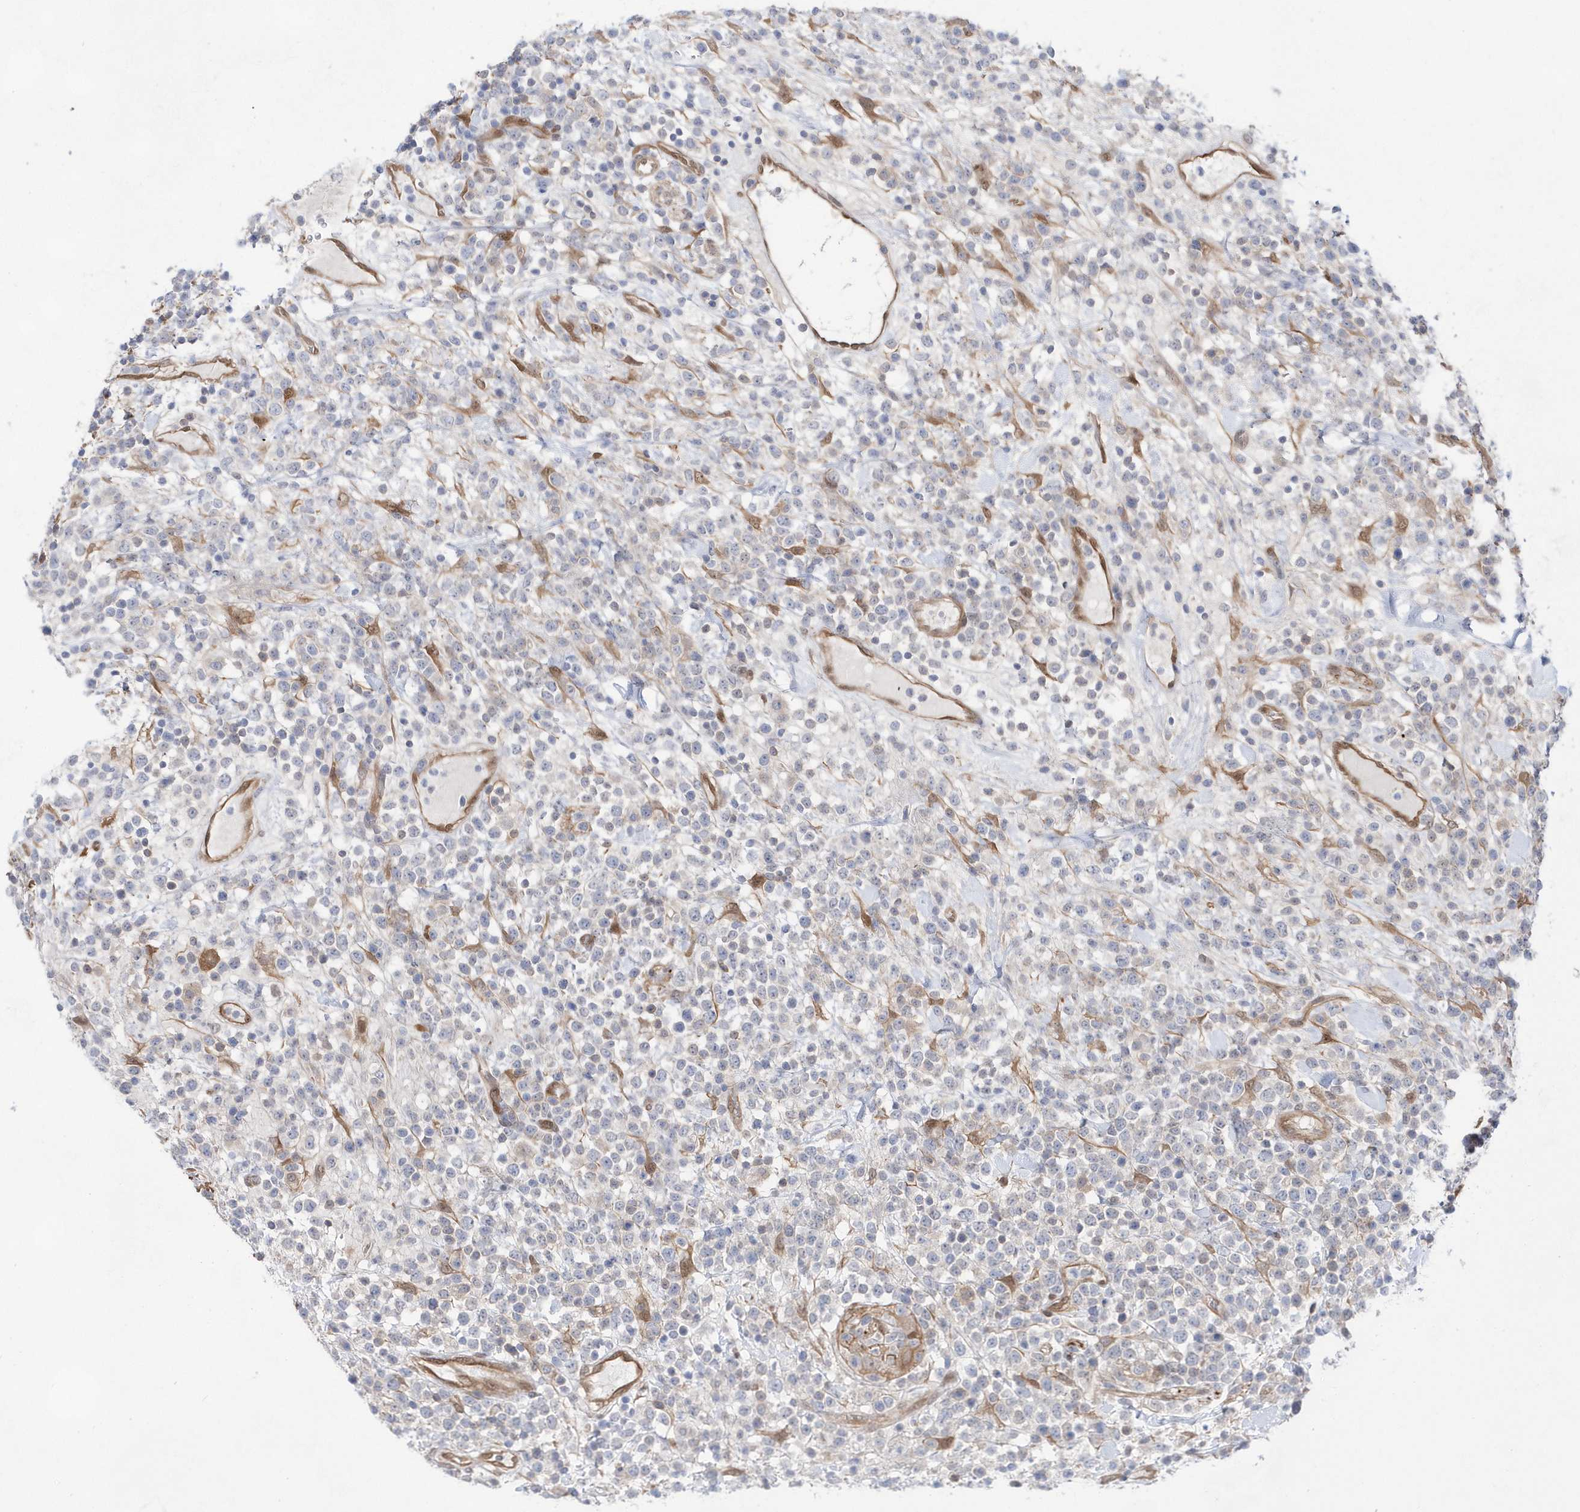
{"staining": {"intensity": "negative", "quantity": "none", "location": "none"}, "tissue": "lymphoma", "cell_type": "Tumor cells", "image_type": "cancer", "snomed": [{"axis": "morphology", "description": "Malignant lymphoma, non-Hodgkin's type, High grade"}, {"axis": "topography", "description": "Colon"}], "caption": "Tumor cells are negative for protein expression in human malignant lymphoma, non-Hodgkin's type (high-grade).", "gene": "BDH2", "patient": {"sex": "female", "age": 53}}